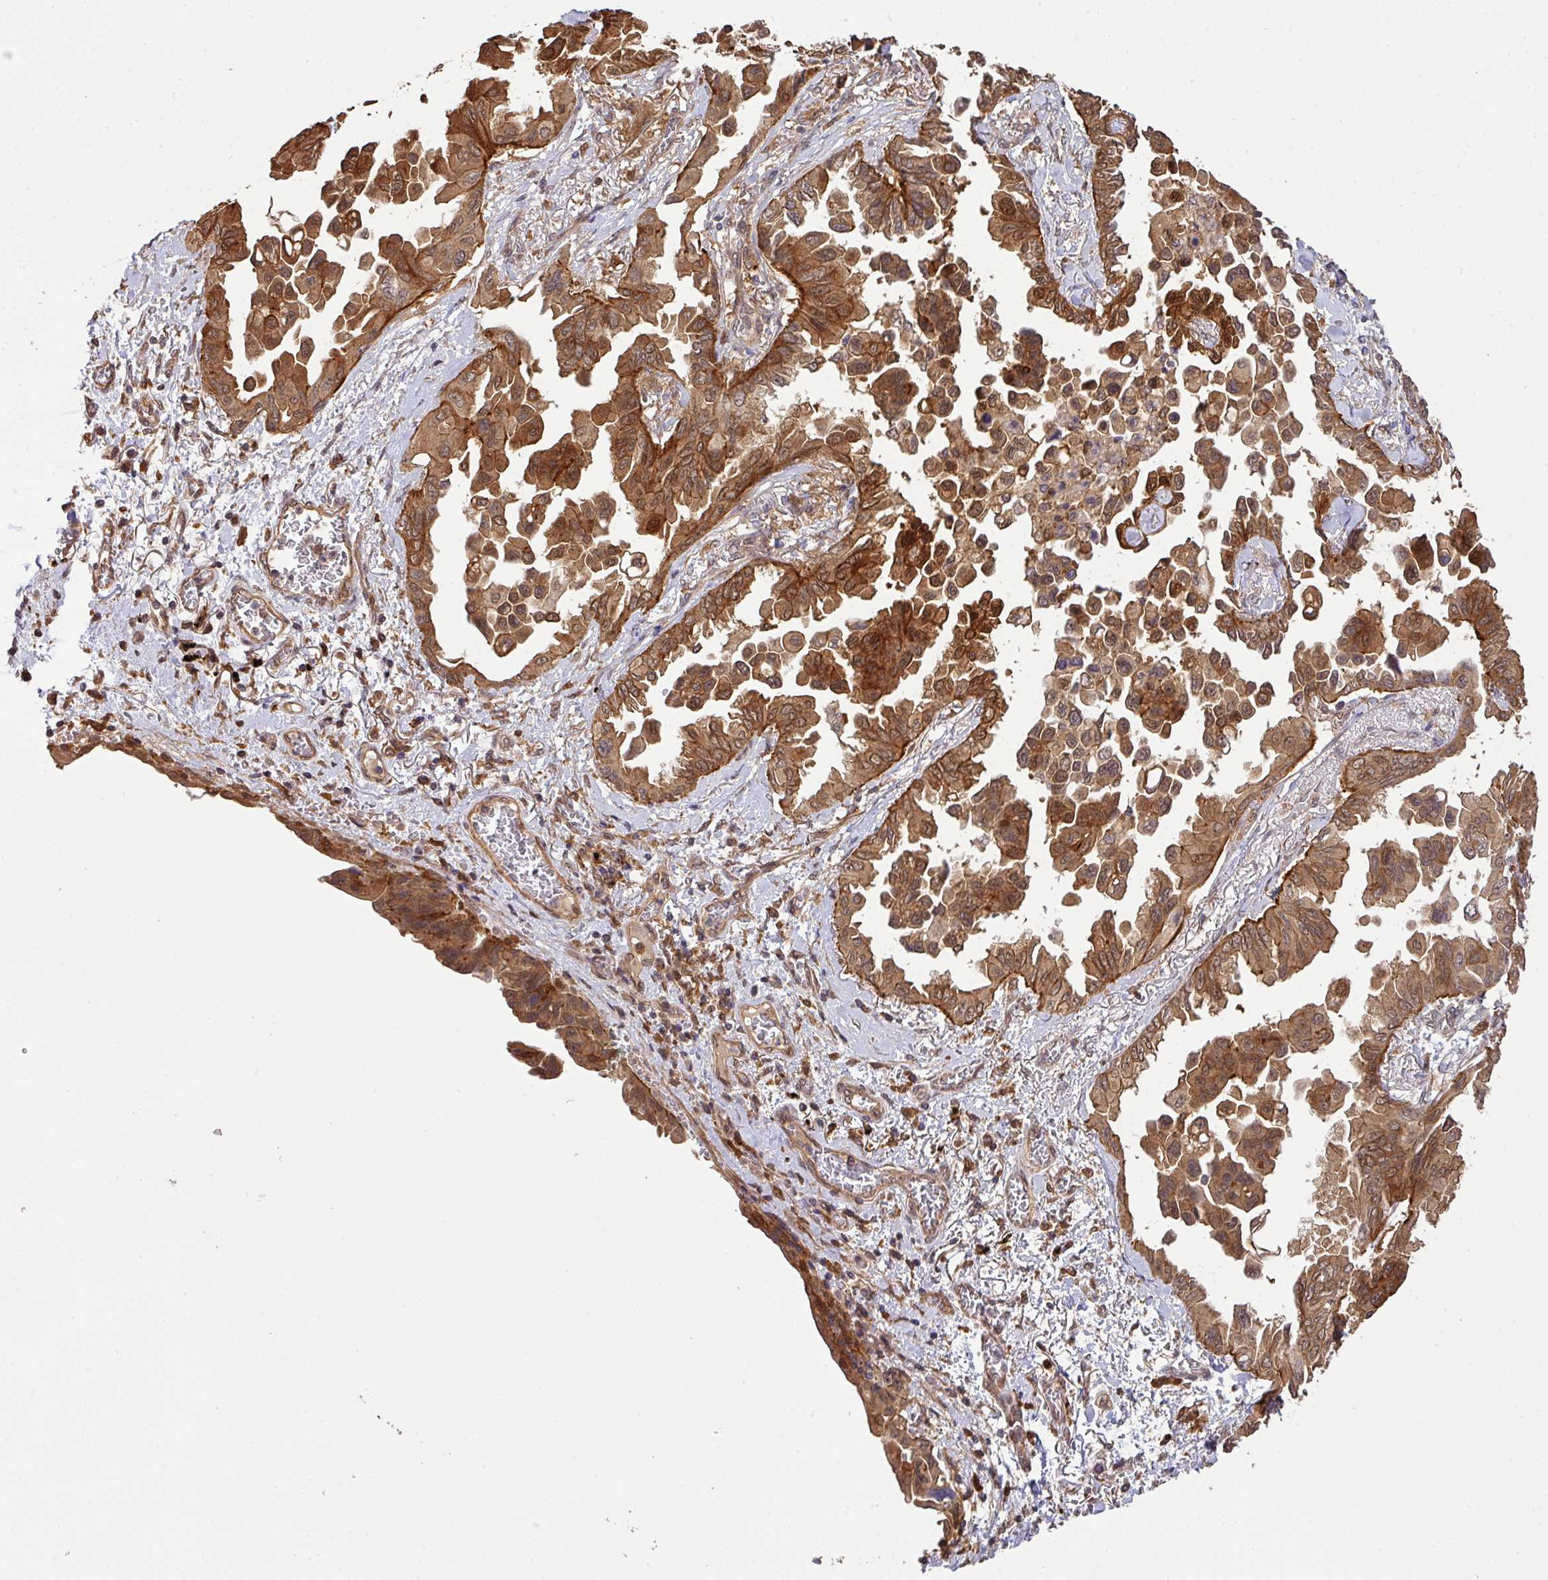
{"staining": {"intensity": "strong", "quantity": ">75%", "location": "cytoplasmic/membranous,nuclear"}, "tissue": "lung cancer", "cell_type": "Tumor cells", "image_type": "cancer", "snomed": [{"axis": "morphology", "description": "Adenocarcinoma, NOS"}, {"axis": "topography", "description": "Lung"}], "caption": "Strong cytoplasmic/membranous and nuclear protein staining is seen in approximately >75% of tumor cells in lung adenocarcinoma.", "gene": "ARPIN", "patient": {"sex": "female", "age": 67}}